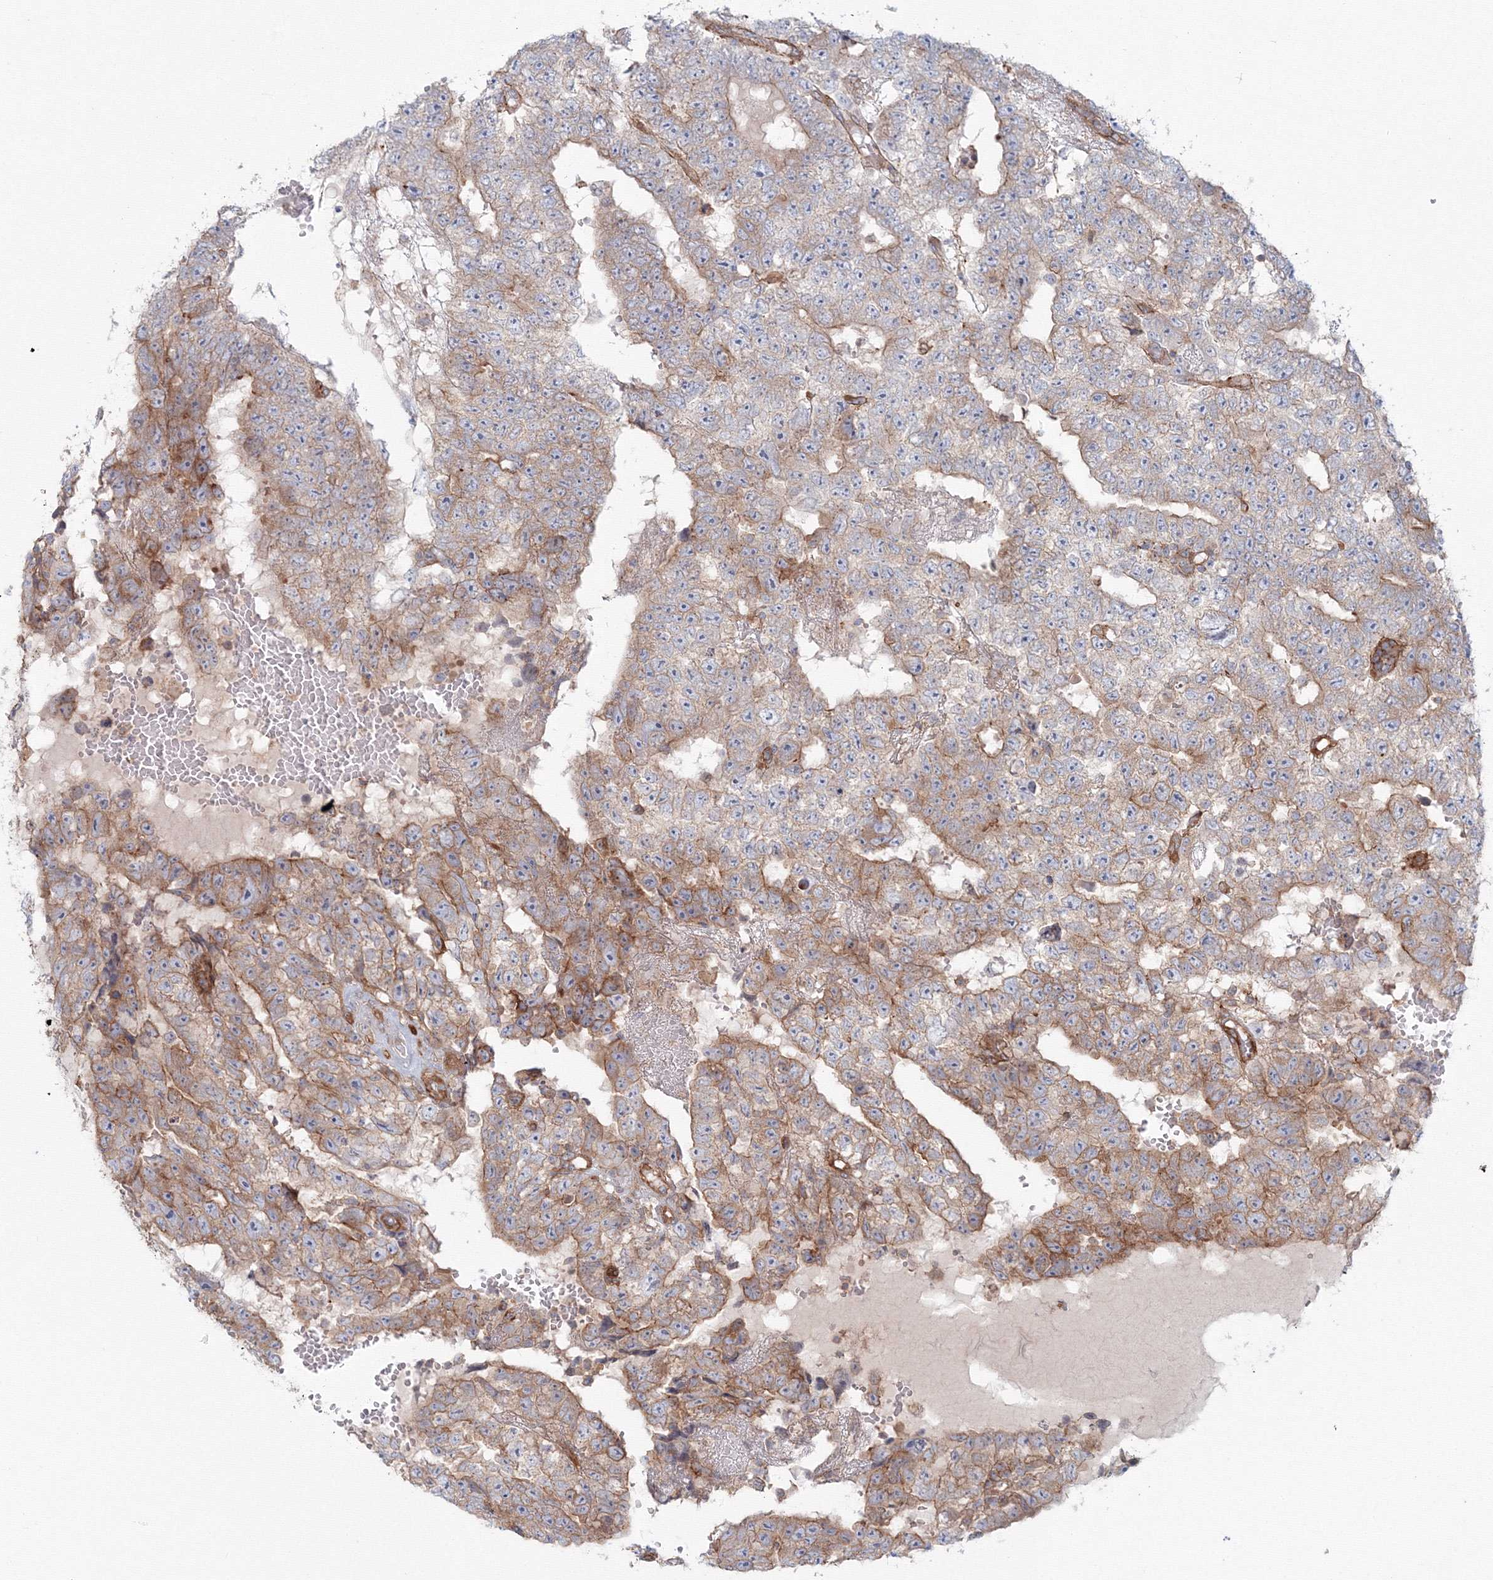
{"staining": {"intensity": "moderate", "quantity": "<25%", "location": "cytoplasmic/membranous"}, "tissue": "testis cancer", "cell_type": "Tumor cells", "image_type": "cancer", "snomed": [{"axis": "morphology", "description": "Carcinoma, Embryonal, NOS"}, {"axis": "topography", "description": "Testis"}], "caption": "High-magnification brightfield microscopy of testis embryonal carcinoma stained with DAB (brown) and counterstained with hematoxylin (blue). tumor cells exhibit moderate cytoplasmic/membranous positivity is seen in about<25% of cells.", "gene": "SH3PXD2A", "patient": {"sex": "male", "age": 25}}